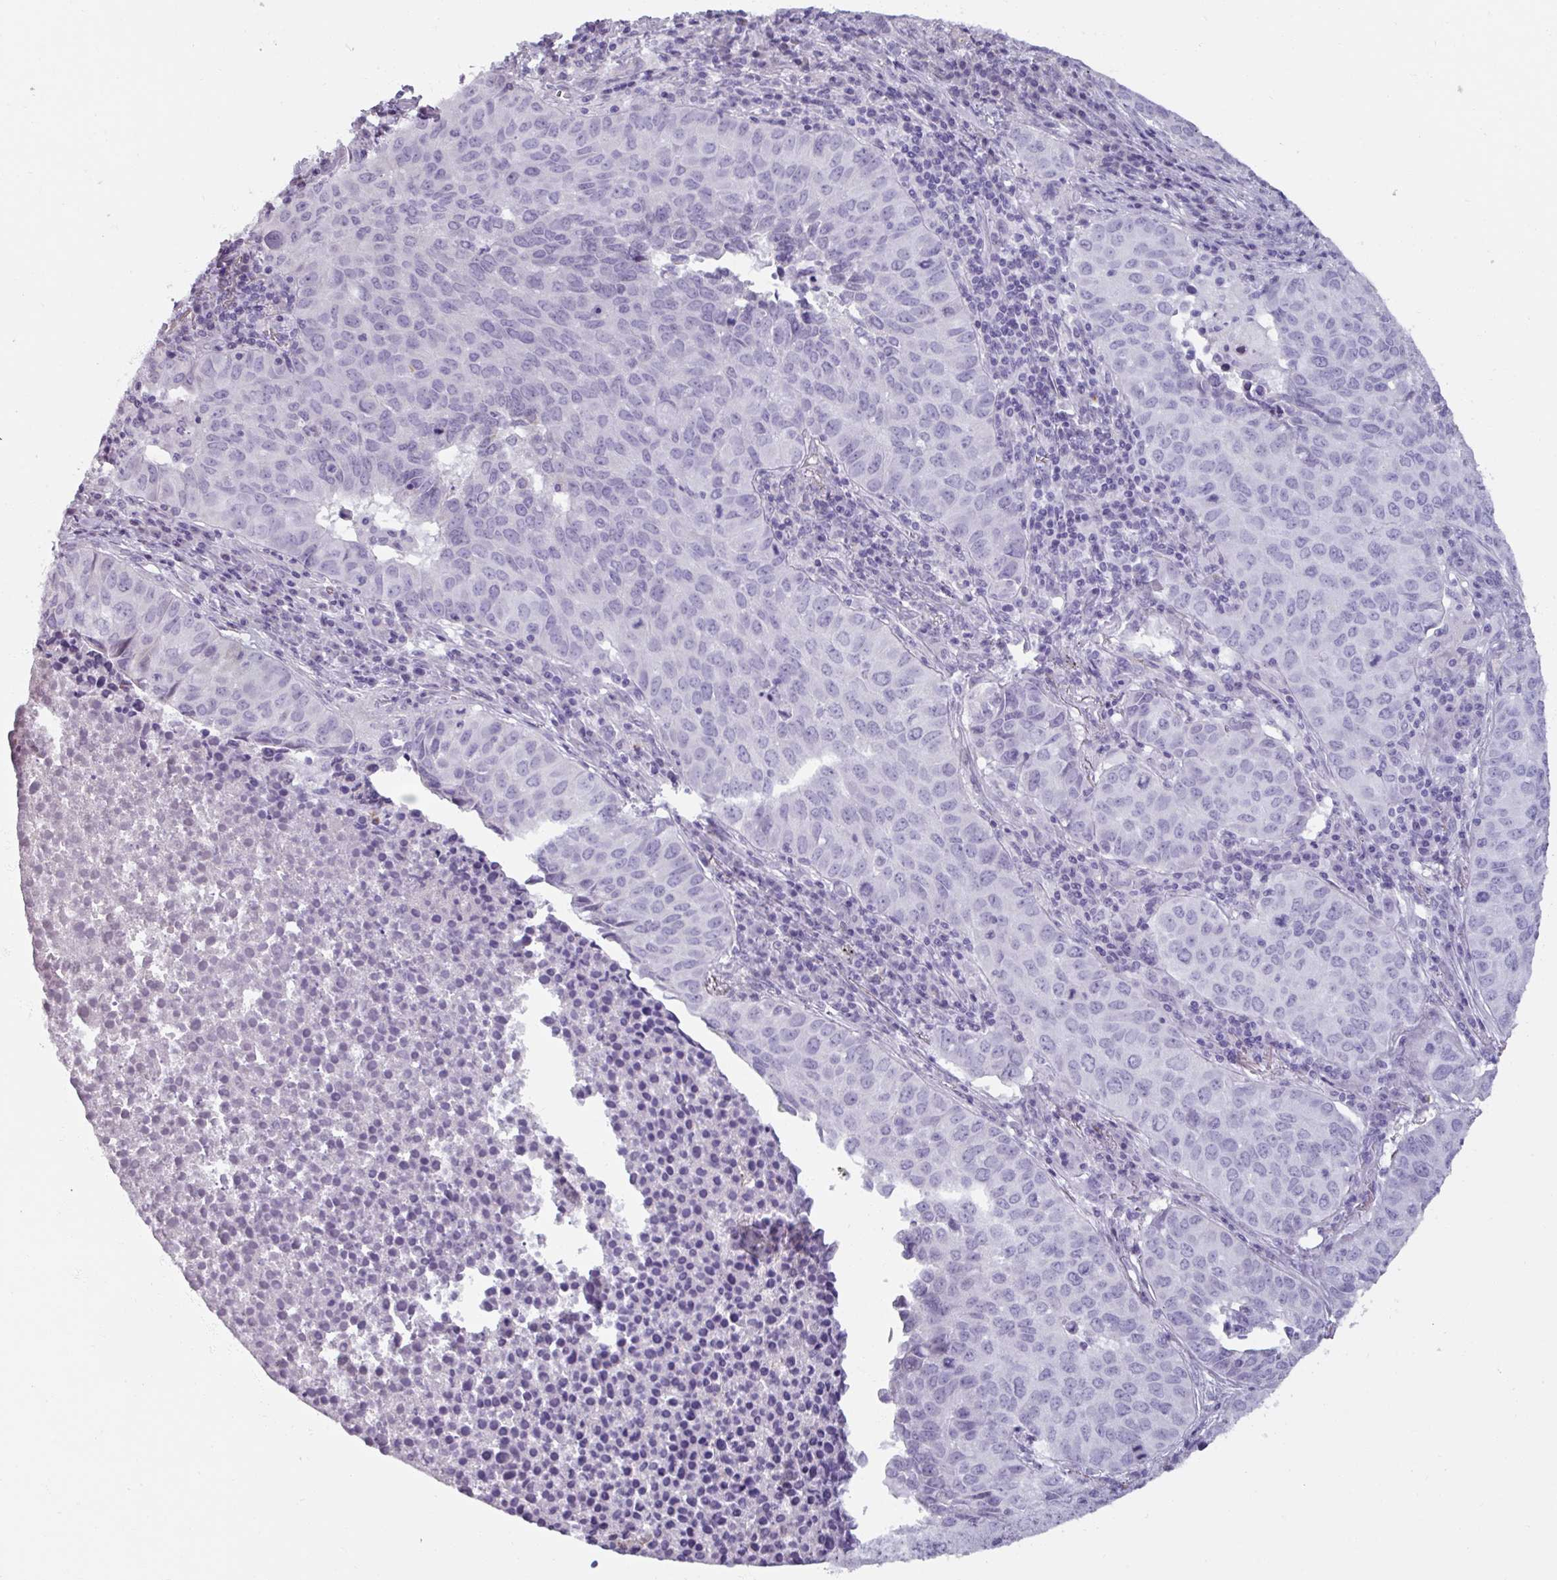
{"staining": {"intensity": "negative", "quantity": "none", "location": "none"}, "tissue": "lung cancer", "cell_type": "Tumor cells", "image_type": "cancer", "snomed": [{"axis": "morphology", "description": "Adenocarcinoma, NOS"}, {"axis": "topography", "description": "Lung"}], "caption": "Human lung adenocarcinoma stained for a protein using immunohistochemistry (IHC) demonstrates no expression in tumor cells.", "gene": "SPESP1", "patient": {"sex": "female", "age": 50}}